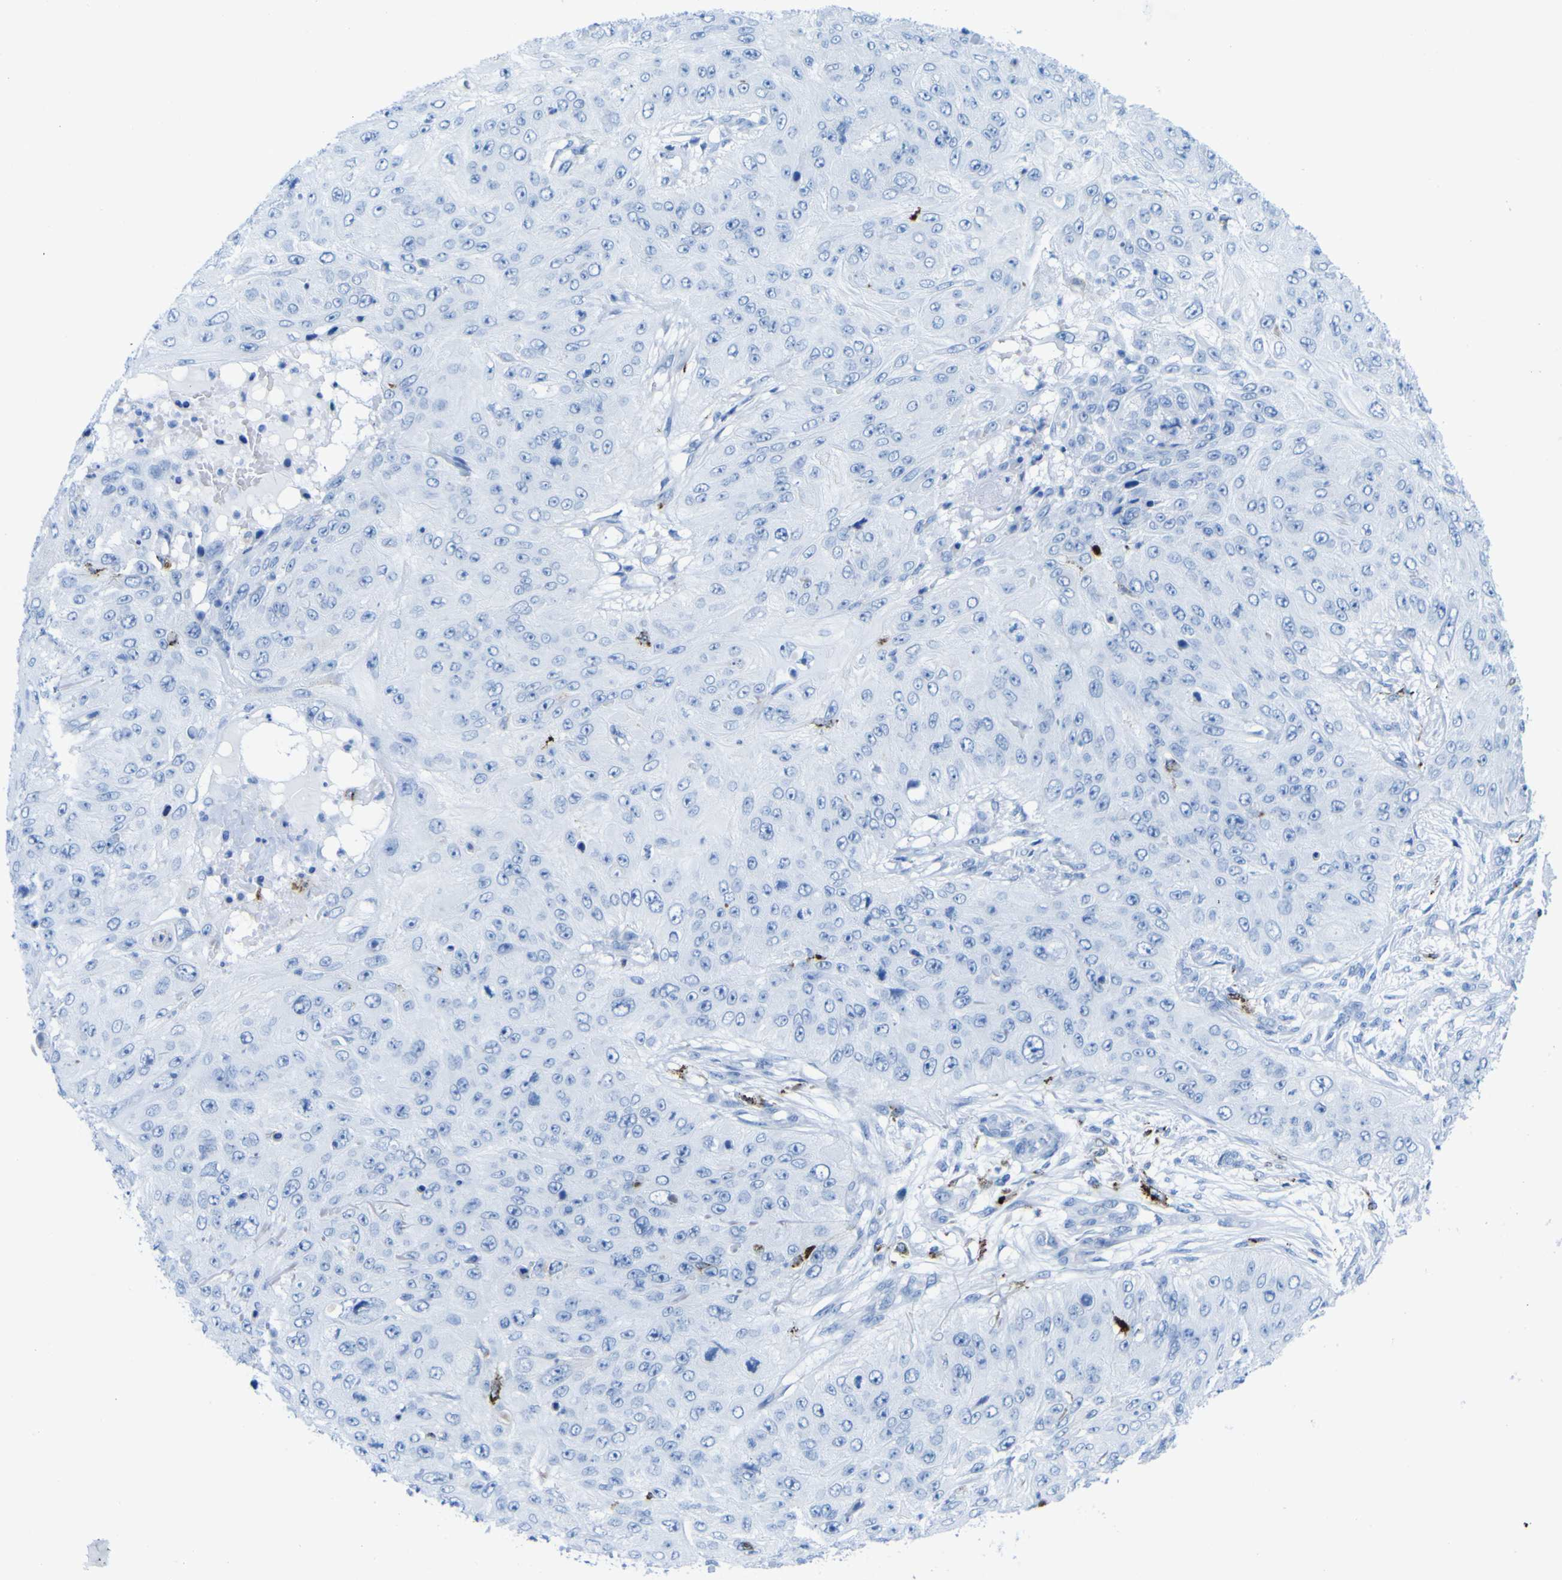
{"staining": {"intensity": "negative", "quantity": "none", "location": "none"}, "tissue": "skin cancer", "cell_type": "Tumor cells", "image_type": "cancer", "snomed": [{"axis": "morphology", "description": "Squamous cell carcinoma, NOS"}, {"axis": "topography", "description": "Skin"}], "caption": "Human skin cancer stained for a protein using immunohistochemistry reveals no expression in tumor cells.", "gene": "PLD3", "patient": {"sex": "female", "age": 80}}